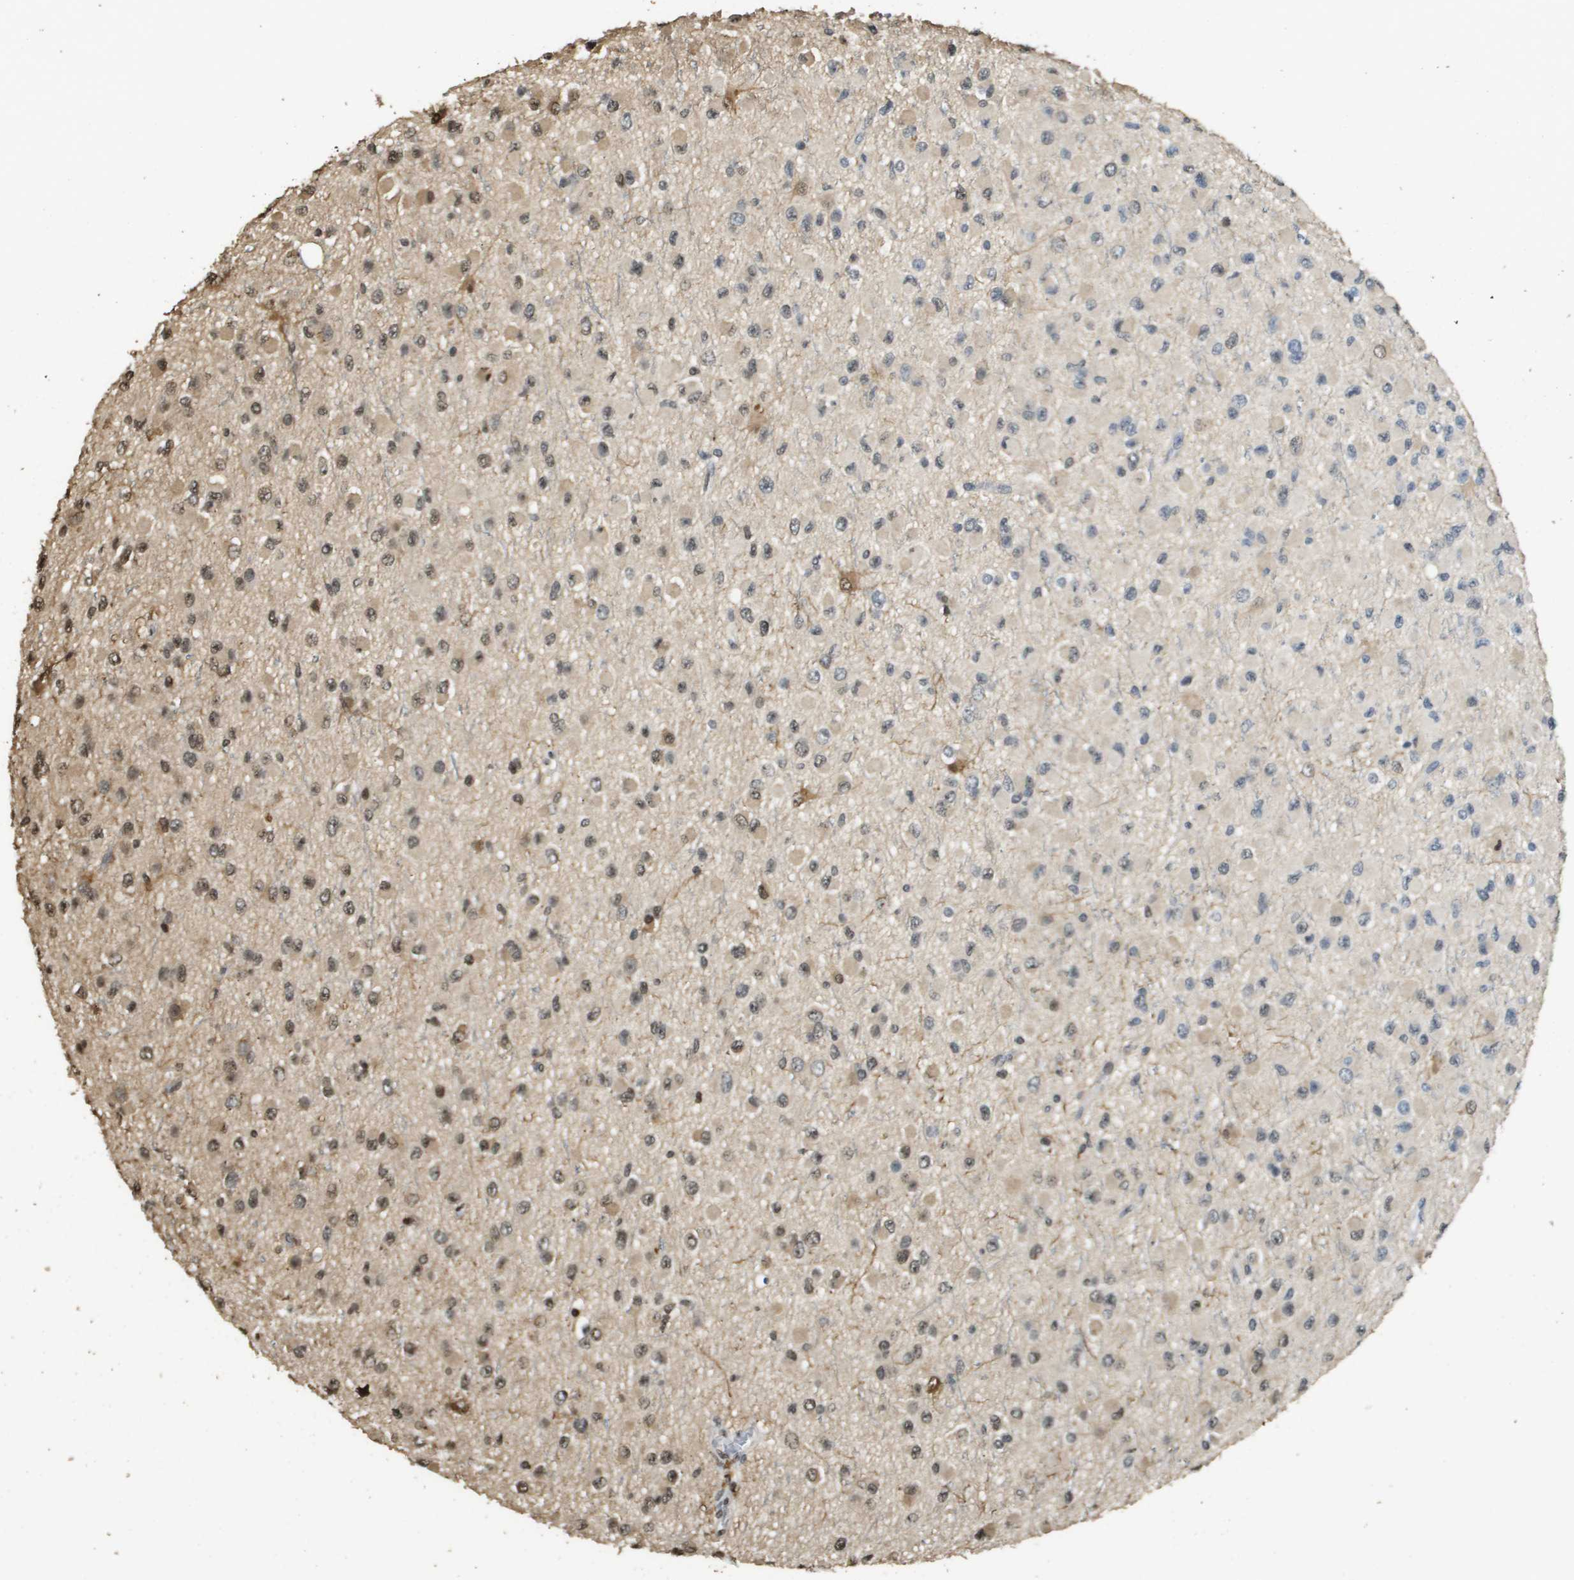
{"staining": {"intensity": "moderate", "quantity": "25%-75%", "location": "cytoplasmic/membranous,nuclear"}, "tissue": "glioma", "cell_type": "Tumor cells", "image_type": "cancer", "snomed": [{"axis": "morphology", "description": "Glioma, malignant, Low grade"}, {"axis": "topography", "description": "Brain"}], "caption": "Protein staining of malignant low-grade glioma tissue demonstrates moderate cytoplasmic/membranous and nuclear positivity in approximately 25%-75% of tumor cells.", "gene": "MT3", "patient": {"sex": "male", "age": 42}}